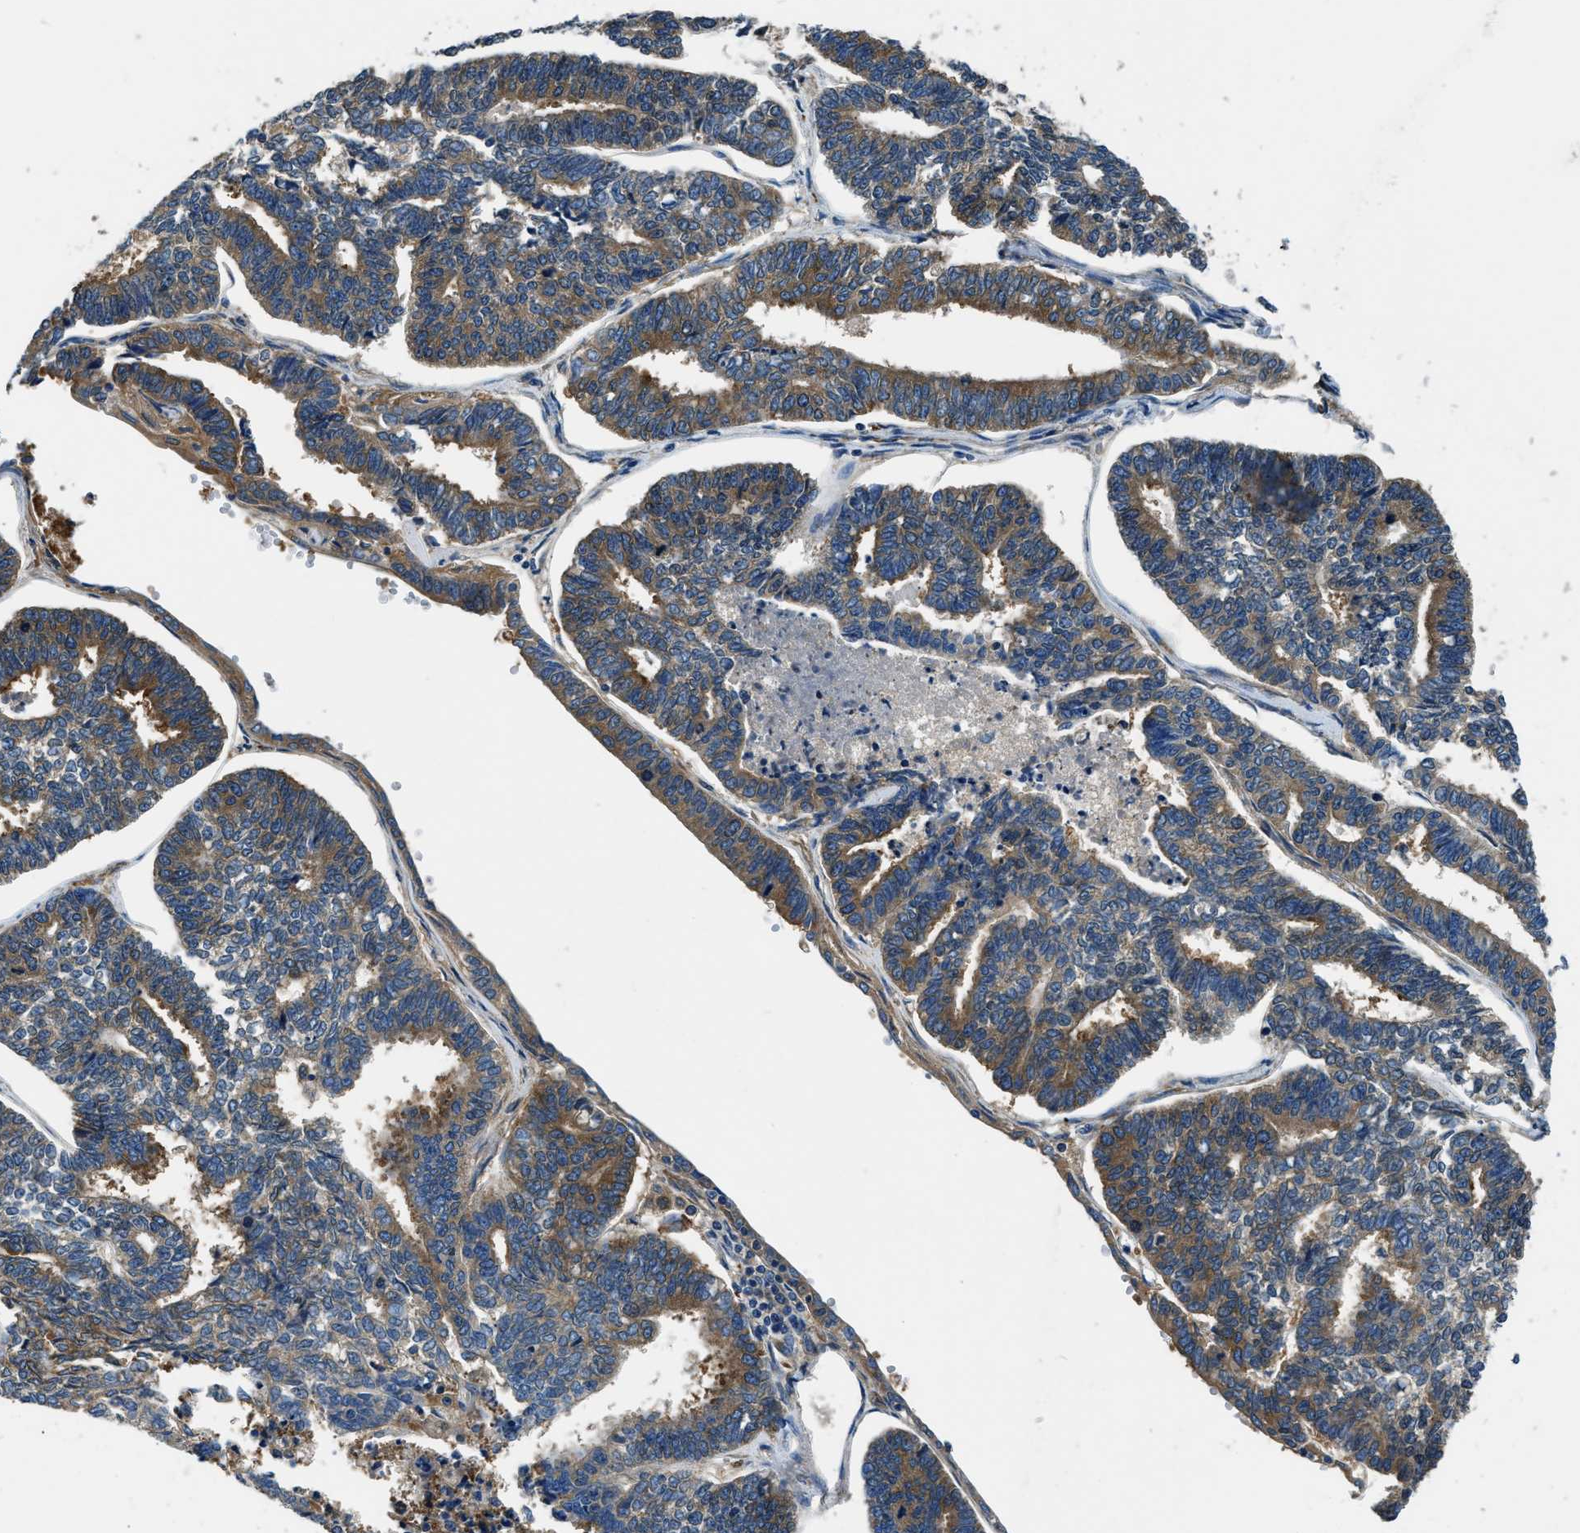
{"staining": {"intensity": "moderate", "quantity": ">75%", "location": "cytoplasmic/membranous"}, "tissue": "endometrial cancer", "cell_type": "Tumor cells", "image_type": "cancer", "snomed": [{"axis": "morphology", "description": "Adenocarcinoma, NOS"}, {"axis": "topography", "description": "Endometrium"}], "caption": "Endometrial cancer (adenocarcinoma) tissue reveals moderate cytoplasmic/membranous expression in approximately >75% of tumor cells", "gene": "EEA1", "patient": {"sex": "female", "age": 70}}